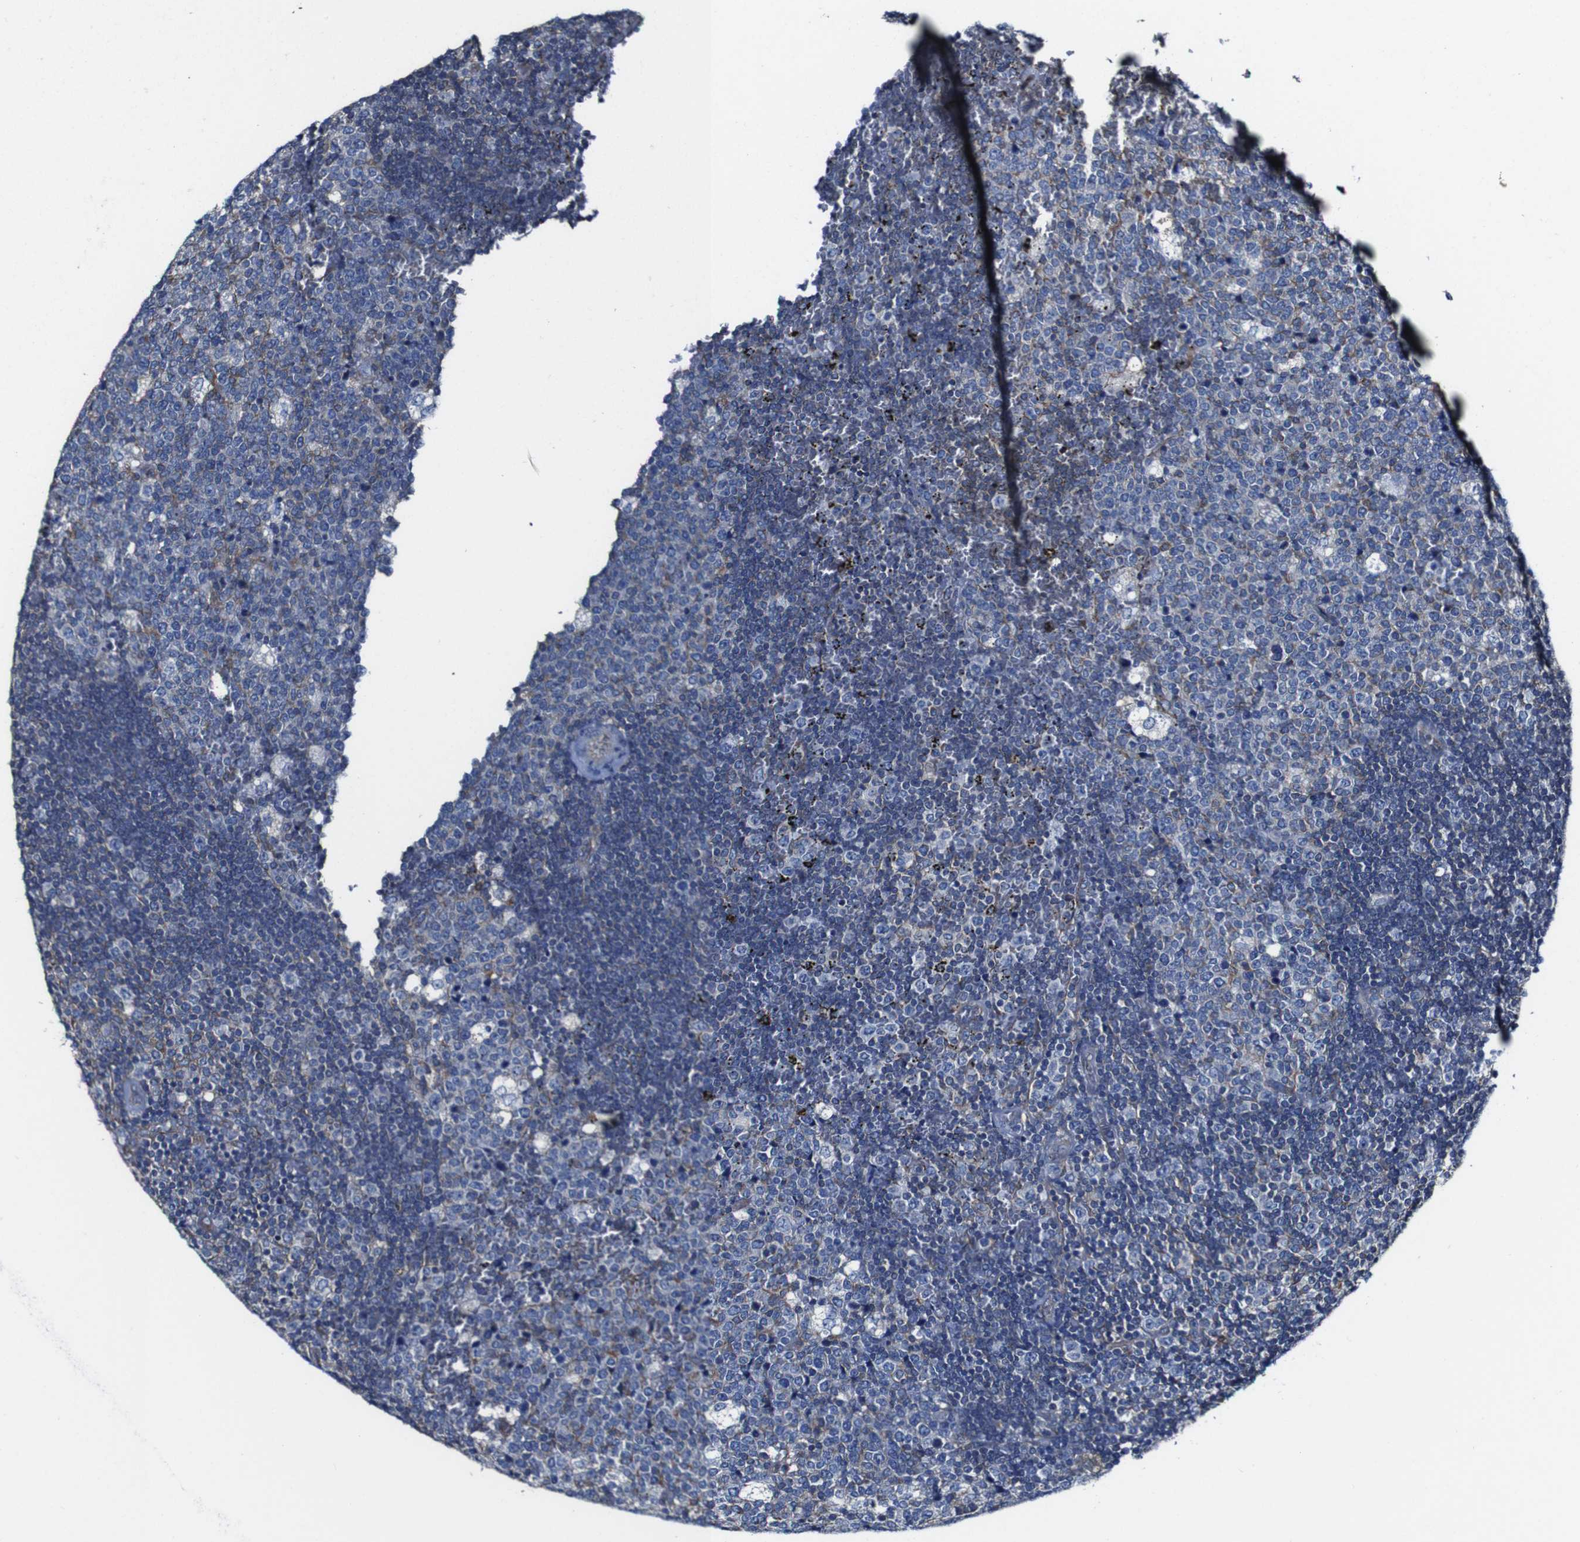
{"staining": {"intensity": "moderate", "quantity": "<25%", "location": "cytoplasmic/membranous"}, "tissue": "lymph node", "cell_type": "Germinal center cells", "image_type": "normal", "snomed": [{"axis": "morphology", "description": "Normal tissue, NOS"}, {"axis": "topography", "description": "Lymph node"}, {"axis": "topography", "description": "Salivary gland"}], "caption": "IHC staining of normal lymph node, which exhibits low levels of moderate cytoplasmic/membranous positivity in about <25% of germinal center cells indicating moderate cytoplasmic/membranous protein staining. The staining was performed using DAB (brown) for protein detection and nuclei were counterstained in hematoxylin (blue).", "gene": "CSF1R", "patient": {"sex": "male", "age": 8}}